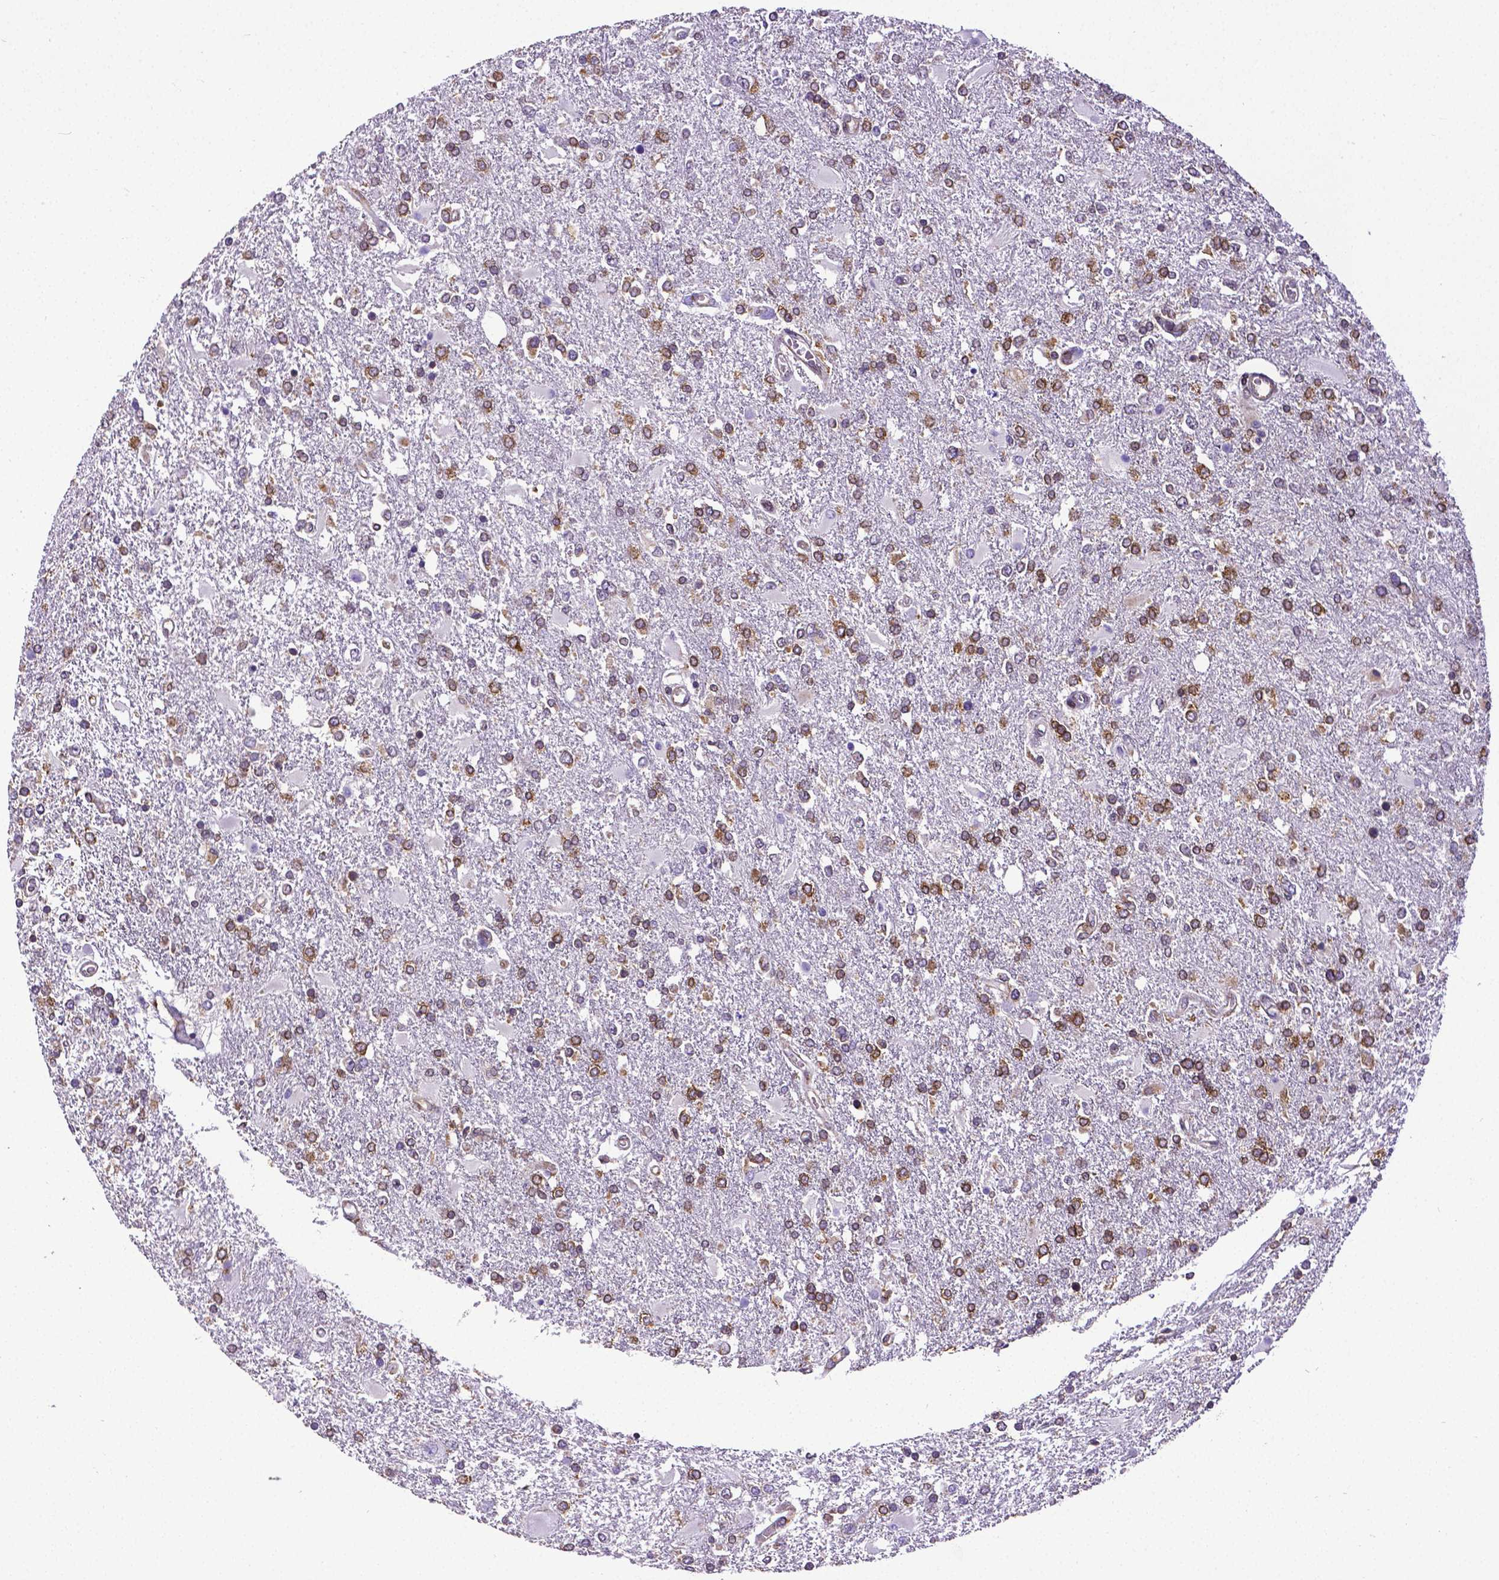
{"staining": {"intensity": "strong", "quantity": ">75%", "location": "cytoplasmic/membranous"}, "tissue": "glioma", "cell_type": "Tumor cells", "image_type": "cancer", "snomed": [{"axis": "morphology", "description": "Glioma, malignant, High grade"}, {"axis": "topography", "description": "Cerebral cortex"}], "caption": "IHC of human glioma reveals high levels of strong cytoplasmic/membranous expression in about >75% of tumor cells.", "gene": "MTDH", "patient": {"sex": "male", "age": 79}}